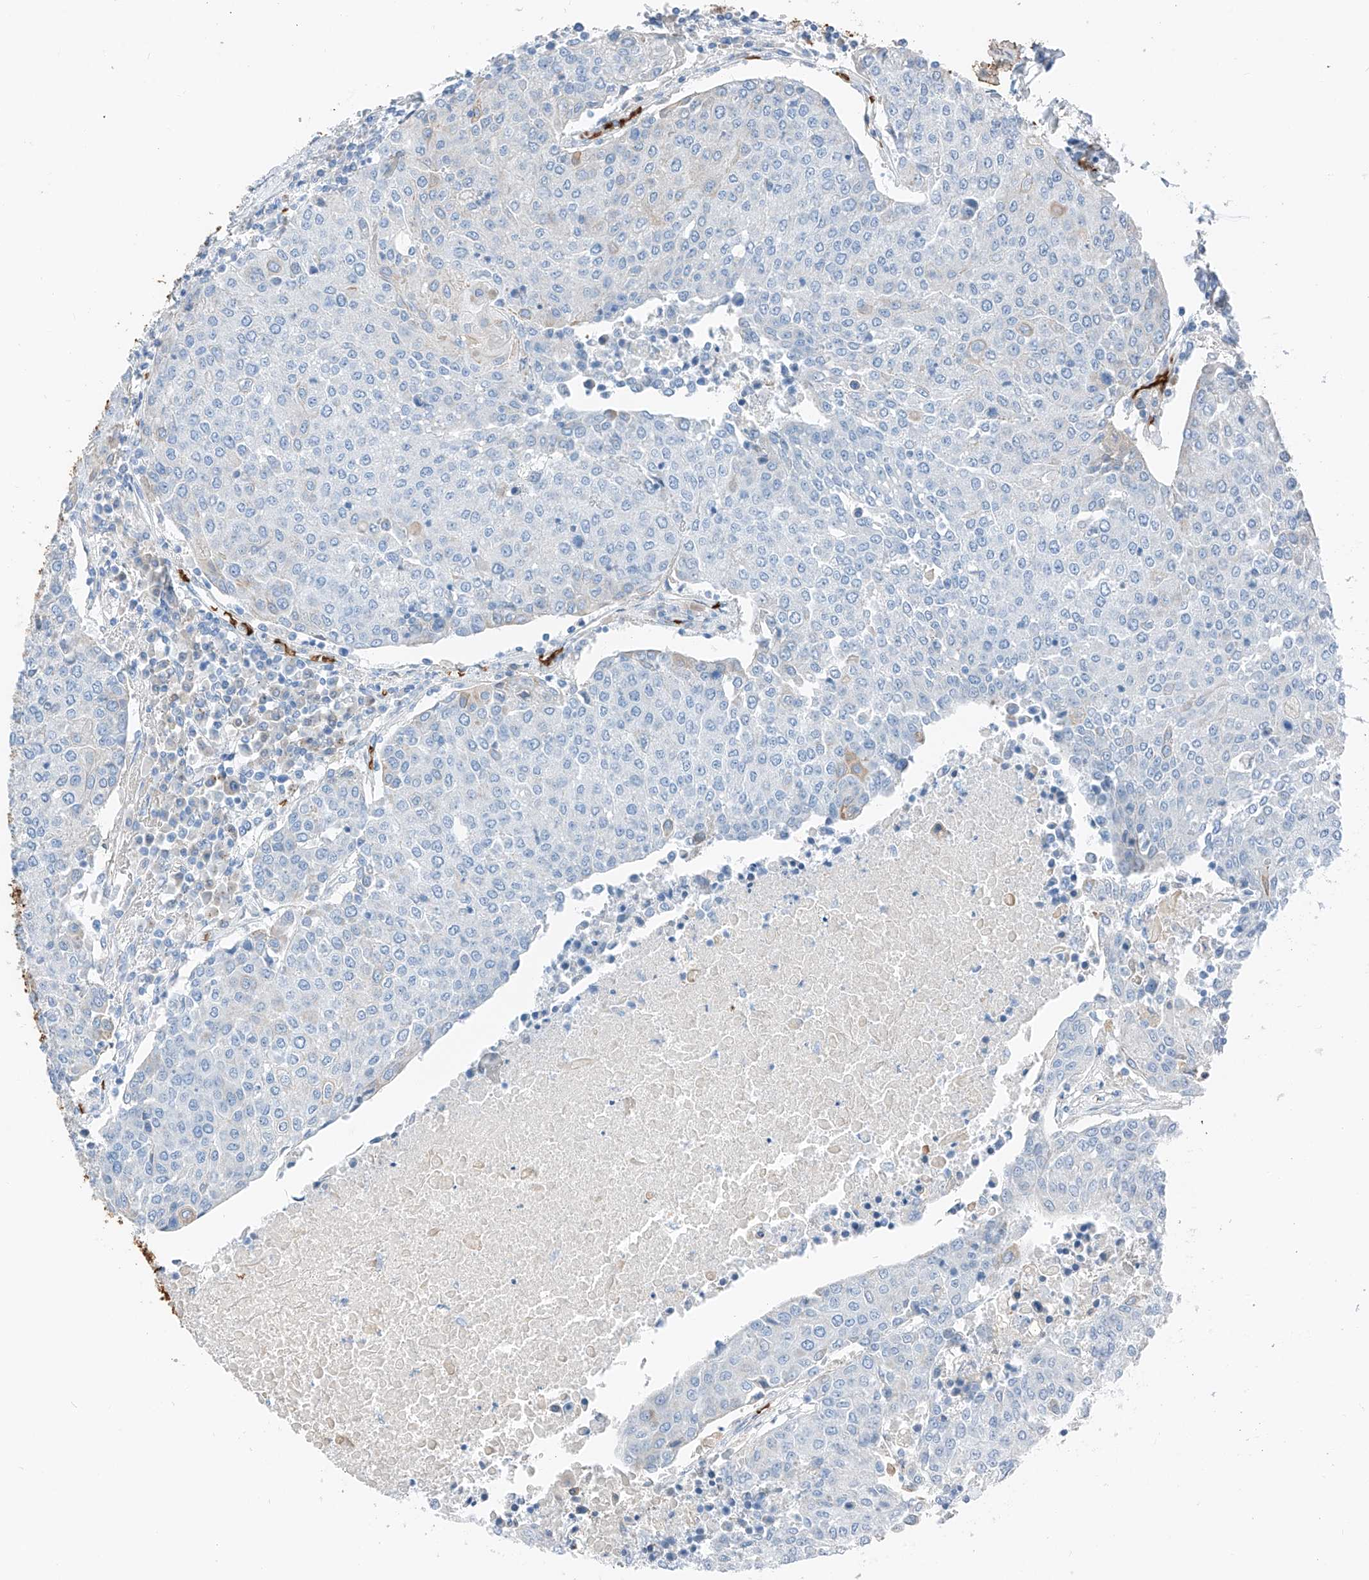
{"staining": {"intensity": "negative", "quantity": "none", "location": "none"}, "tissue": "urothelial cancer", "cell_type": "Tumor cells", "image_type": "cancer", "snomed": [{"axis": "morphology", "description": "Urothelial carcinoma, High grade"}, {"axis": "topography", "description": "Urinary bladder"}], "caption": "This is an IHC micrograph of urothelial cancer. There is no staining in tumor cells.", "gene": "PRSS23", "patient": {"sex": "female", "age": 85}}